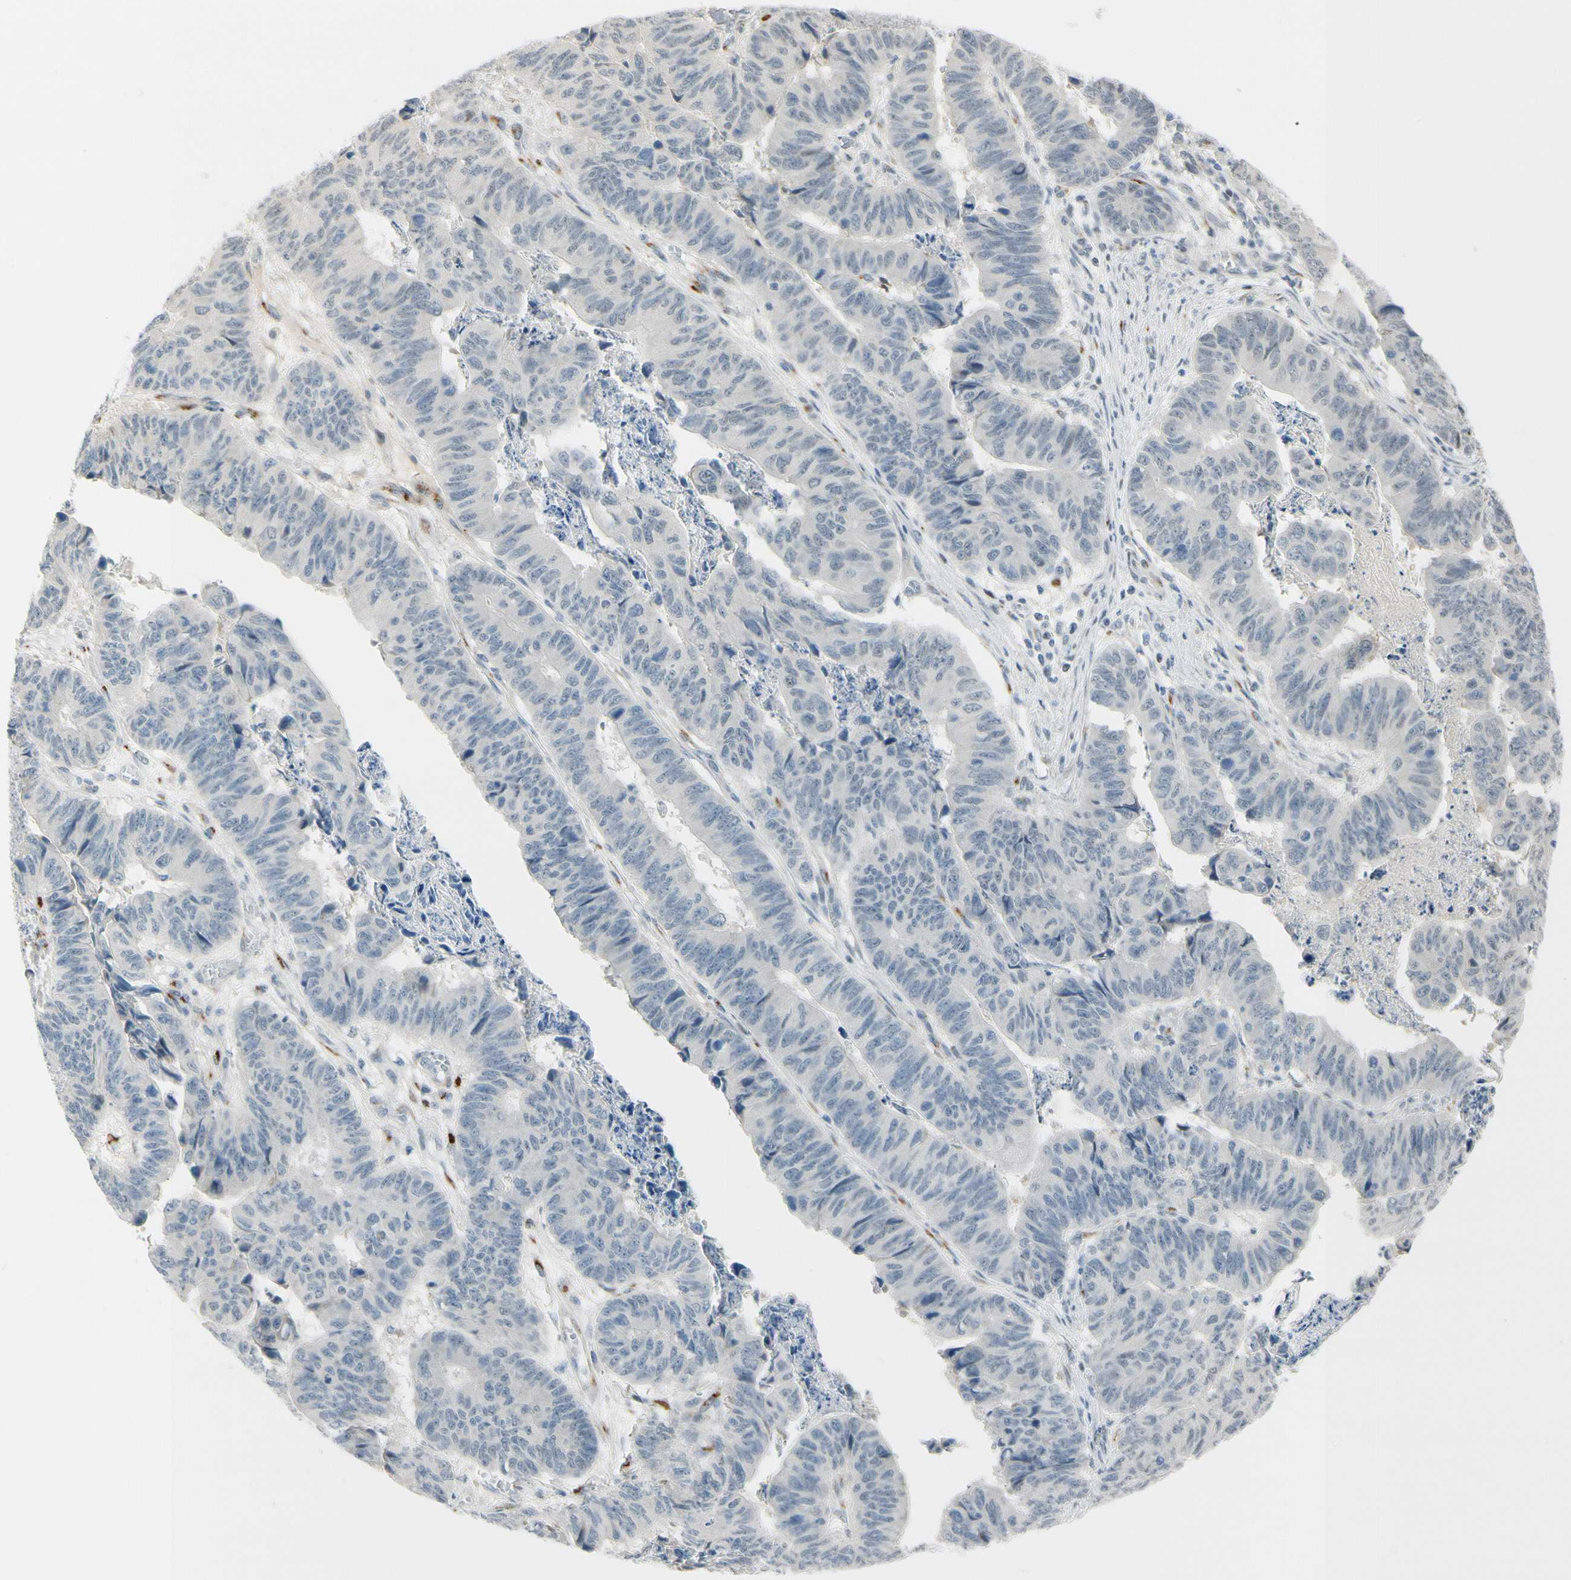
{"staining": {"intensity": "negative", "quantity": "none", "location": "none"}, "tissue": "stomach cancer", "cell_type": "Tumor cells", "image_type": "cancer", "snomed": [{"axis": "morphology", "description": "Adenocarcinoma, NOS"}, {"axis": "topography", "description": "Stomach, lower"}], "caption": "An IHC image of stomach adenocarcinoma is shown. There is no staining in tumor cells of stomach adenocarcinoma.", "gene": "B4GALNT1", "patient": {"sex": "male", "age": 77}}